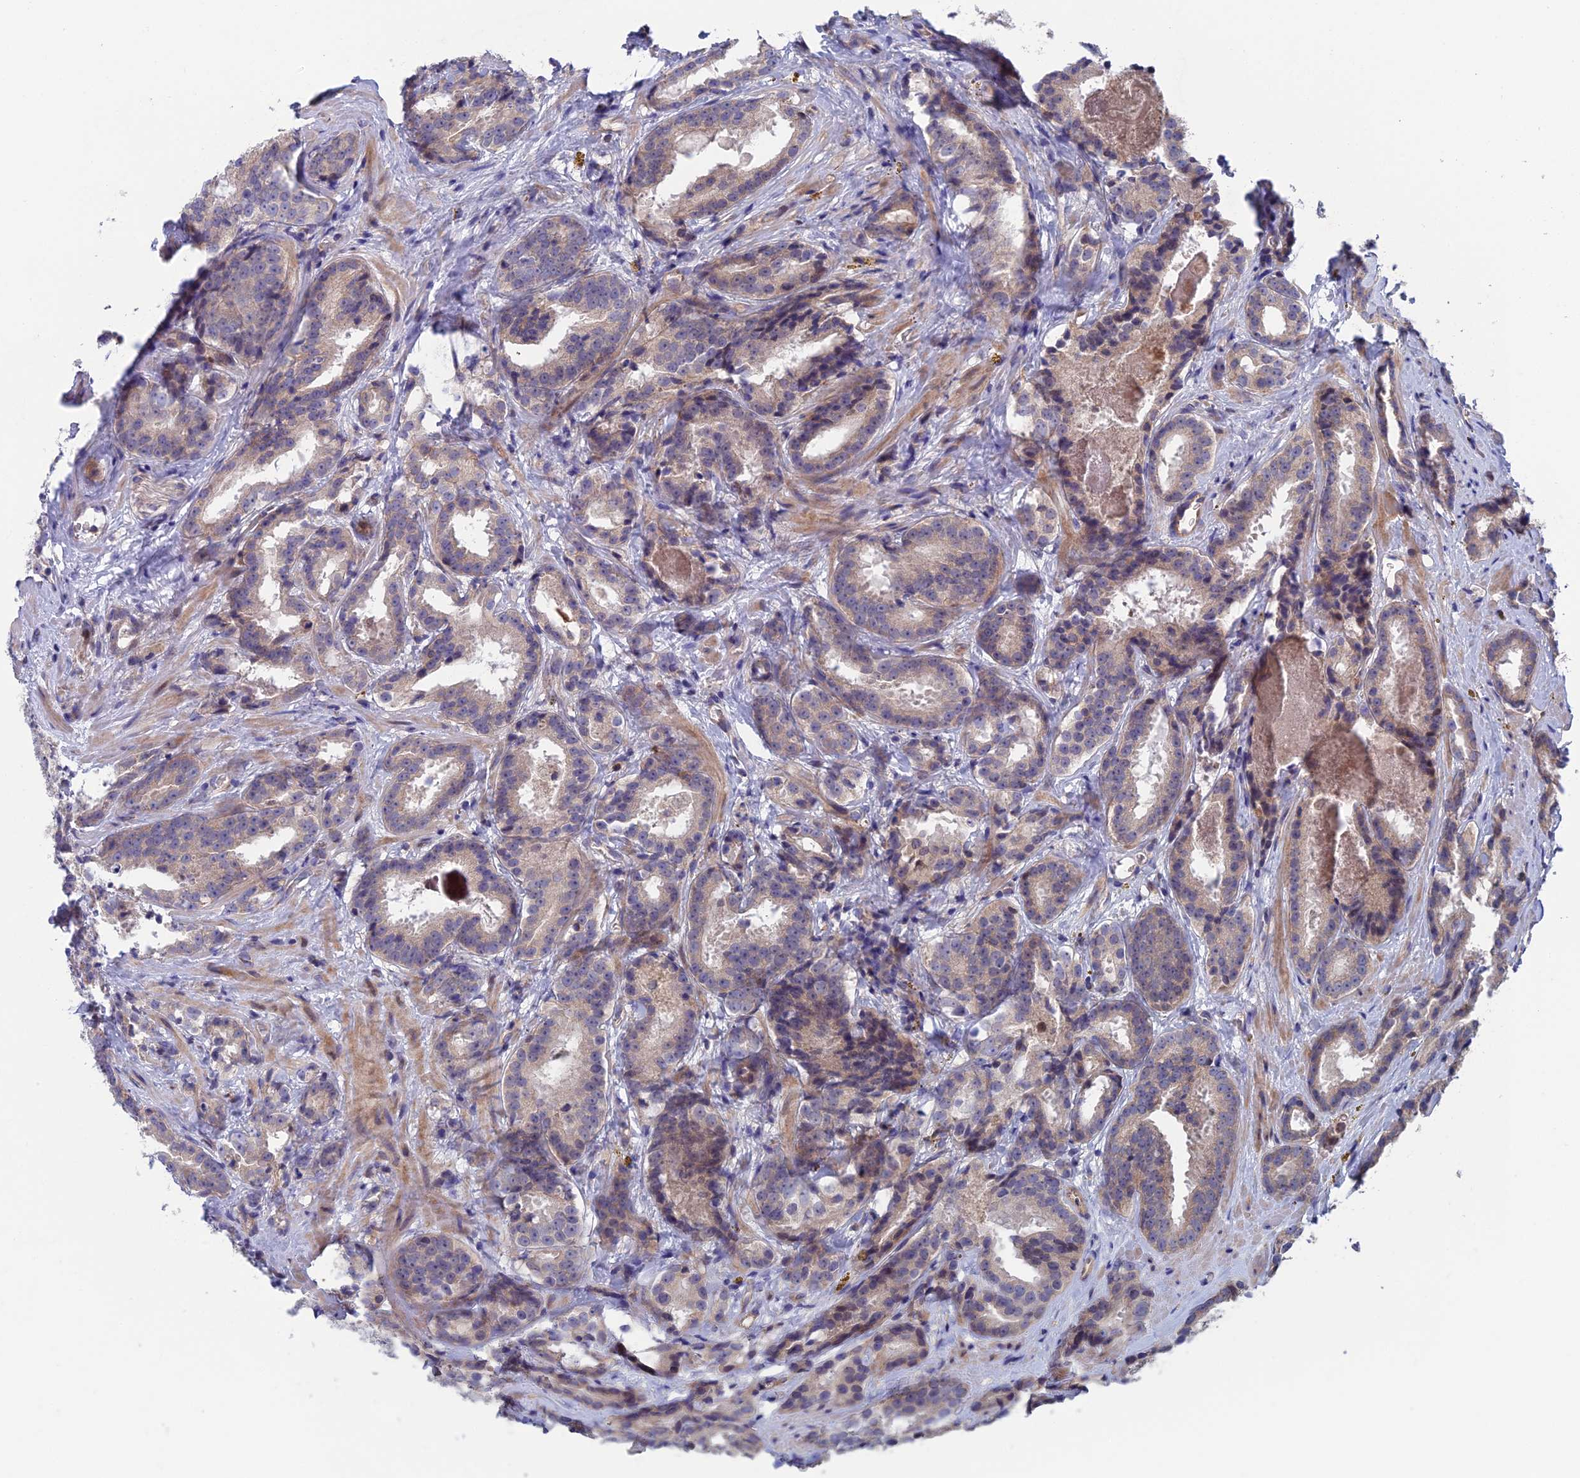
{"staining": {"intensity": "weak", "quantity": "25%-75%", "location": "cytoplasmic/membranous"}, "tissue": "prostate cancer", "cell_type": "Tumor cells", "image_type": "cancer", "snomed": [{"axis": "morphology", "description": "Adenocarcinoma, High grade"}, {"axis": "topography", "description": "Prostate"}], "caption": "High-power microscopy captured an immunohistochemistry (IHC) micrograph of high-grade adenocarcinoma (prostate), revealing weak cytoplasmic/membranous staining in about 25%-75% of tumor cells.", "gene": "USP37", "patient": {"sex": "male", "age": 57}}